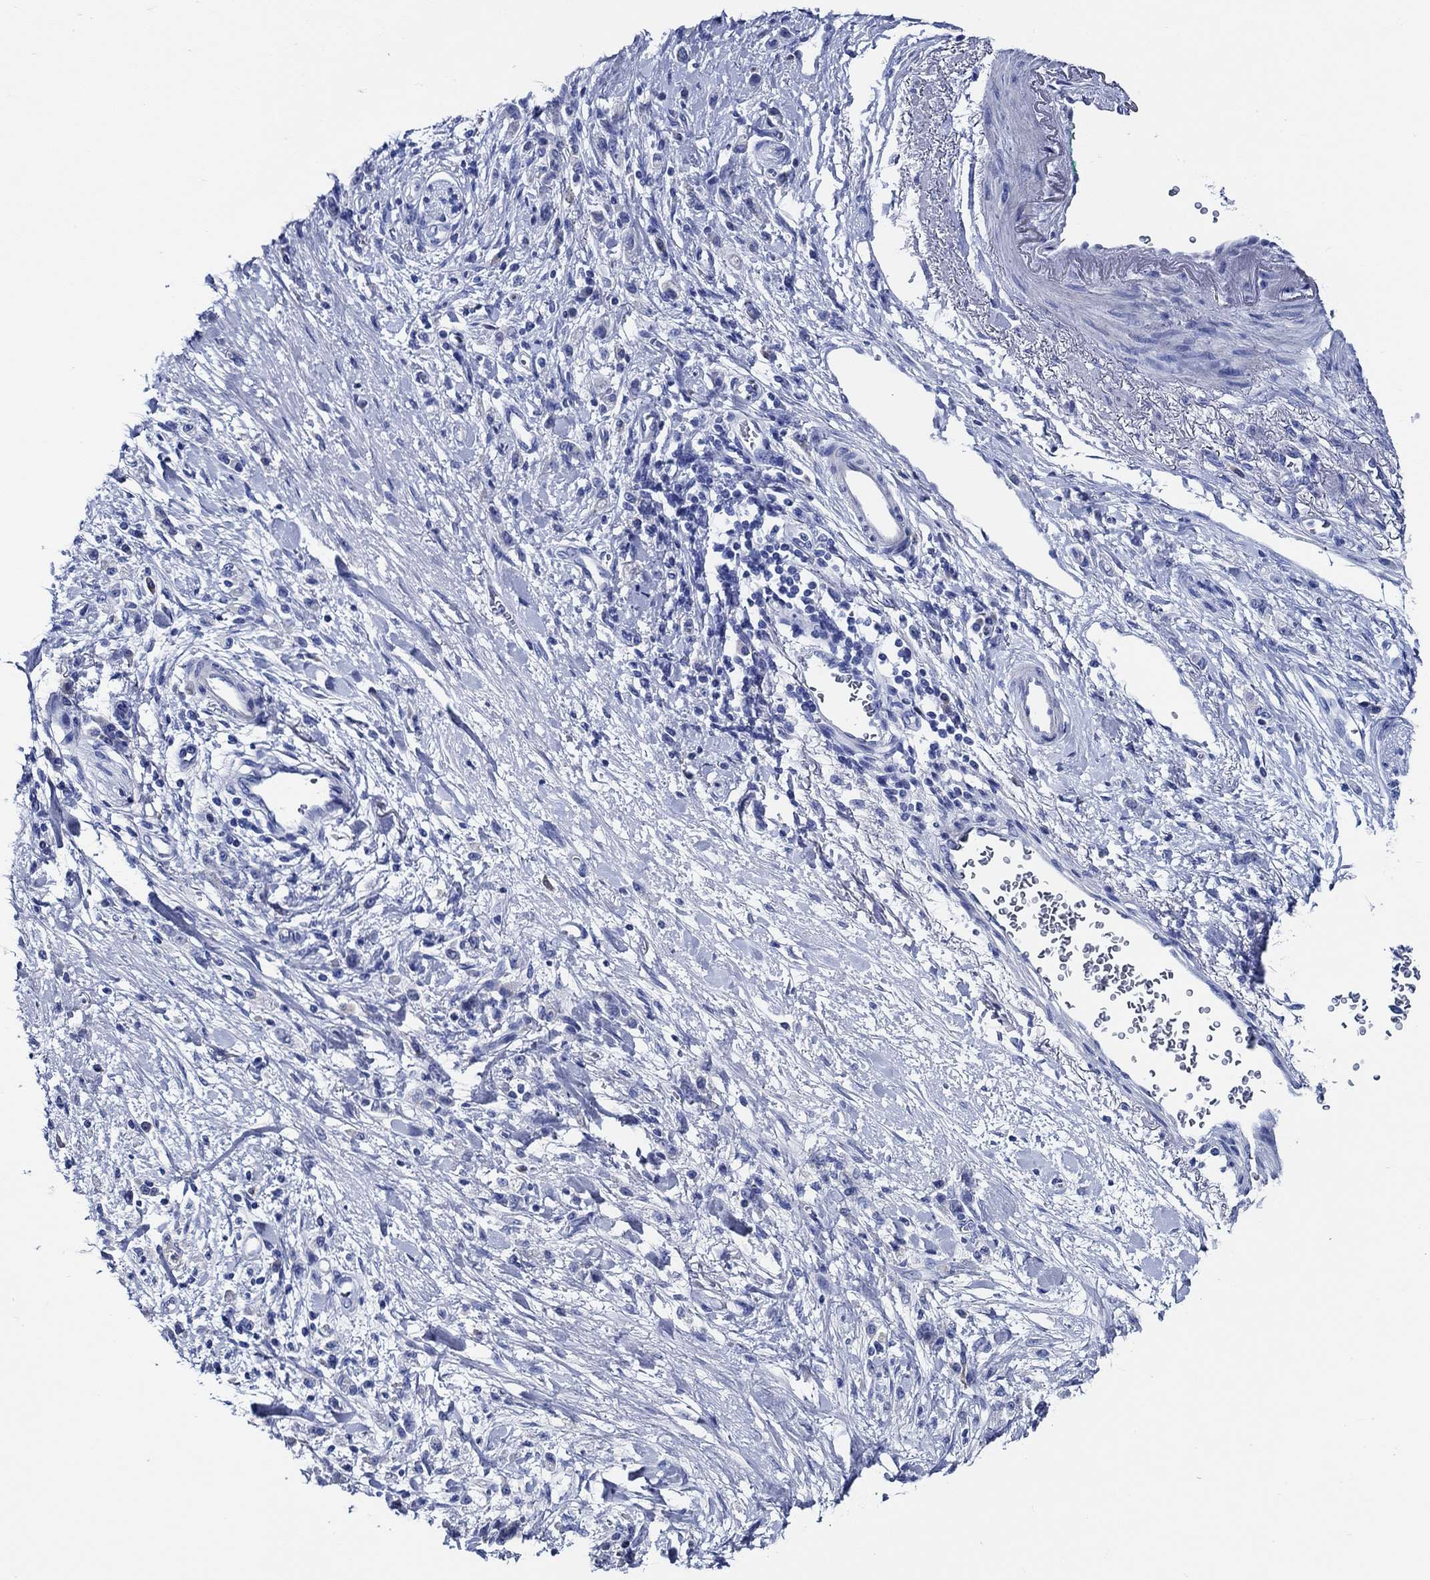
{"staining": {"intensity": "negative", "quantity": "none", "location": "none"}, "tissue": "stomach cancer", "cell_type": "Tumor cells", "image_type": "cancer", "snomed": [{"axis": "morphology", "description": "Adenocarcinoma, NOS"}, {"axis": "topography", "description": "Stomach"}], "caption": "Immunohistochemical staining of human stomach cancer (adenocarcinoma) exhibits no significant staining in tumor cells.", "gene": "WDR62", "patient": {"sex": "male", "age": 77}}